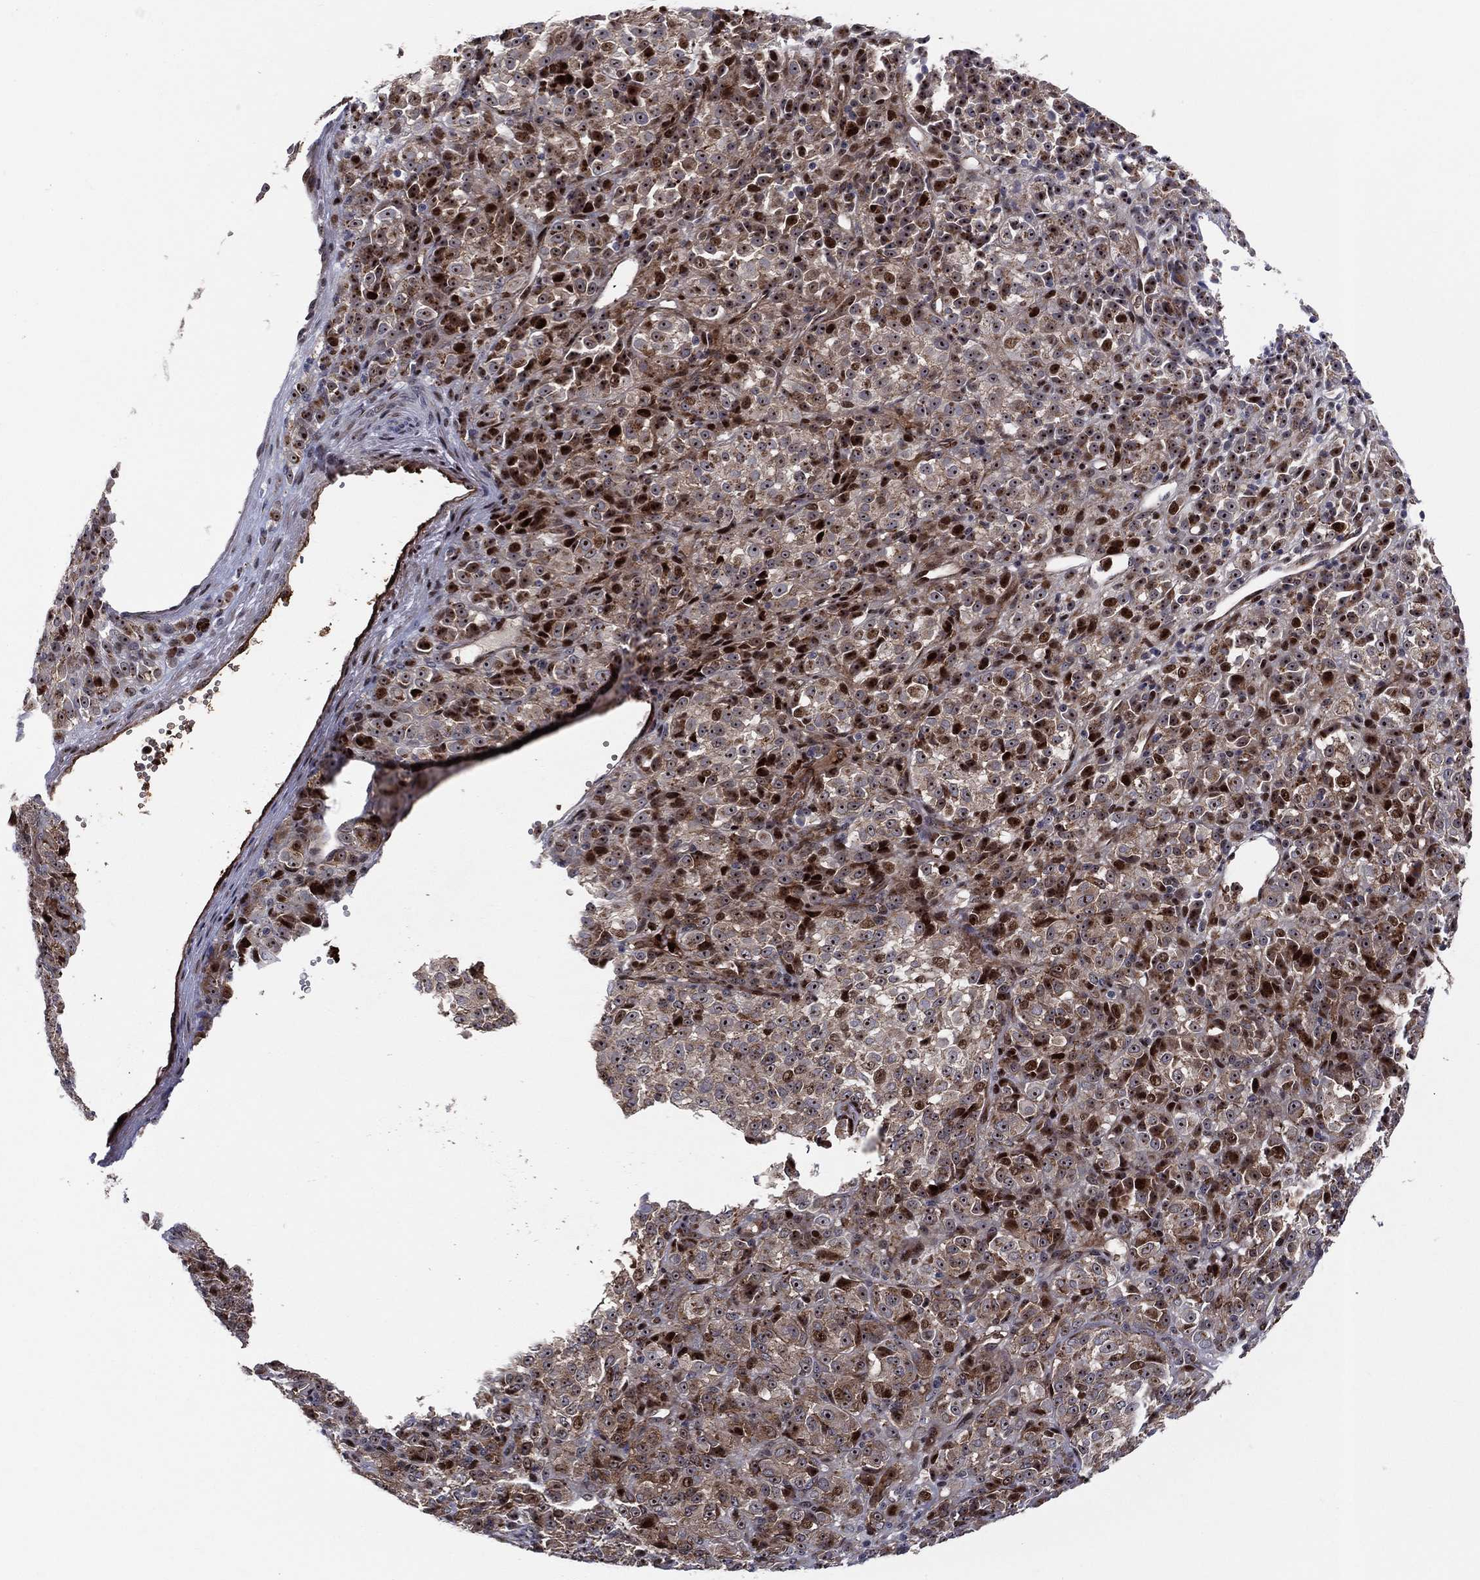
{"staining": {"intensity": "strong", "quantity": "<25%", "location": "nuclear"}, "tissue": "melanoma", "cell_type": "Tumor cells", "image_type": "cancer", "snomed": [{"axis": "morphology", "description": "Malignant melanoma, Metastatic site"}, {"axis": "topography", "description": "Brain"}], "caption": "DAB immunohistochemical staining of human malignant melanoma (metastatic site) displays strong nuclear protein positivity in about <25% of tumor cells.", "gene": "VHL", "patient": {"sex": "female", "age": 56}}